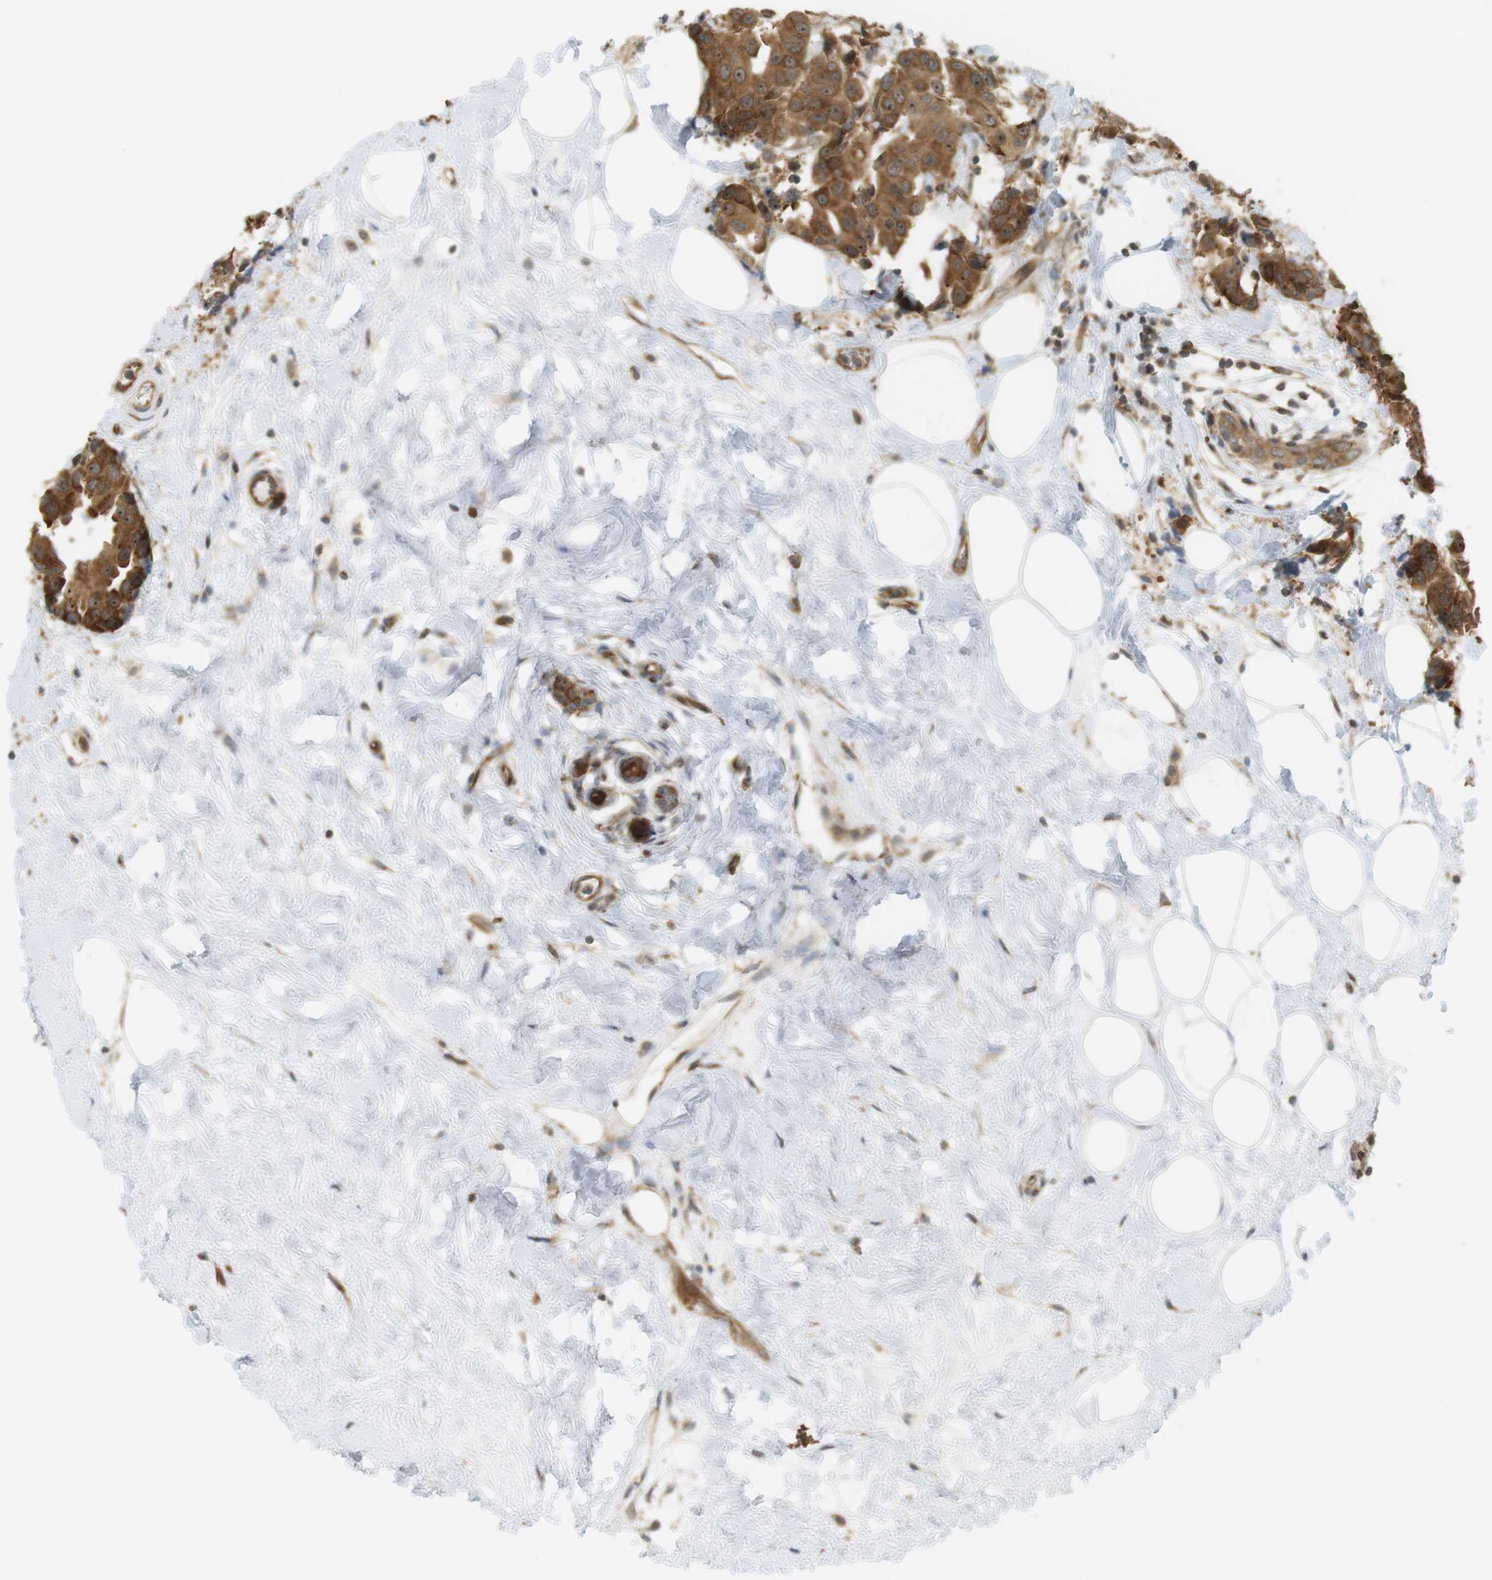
{"staining": {"intensity": "strong", "quantity": ">75%", "location": "cytoplasmic/membranous,nuclear"}, "tissue": "breast cancer", "cell_type": "Tumor cells", "image_type": "cancer", "snomed": [{"axis": "morphology", "description": "Normal tissue, NOS"}, {"axis": "morphology", "description": "Duct carcinoma"}, {"axis": "topography", "description": "Breast"}], "caption": "Immunohistochemistry image of human breast cancer (intraductal carcinoma) stained for a protein (brown), which exhibits high levels of strong cytoplasmic/membranous and nuclear expression in approximately >75% of tumor cells.", "gene": "PA2G4", "patient": {"sex": "female", "age": 39}}